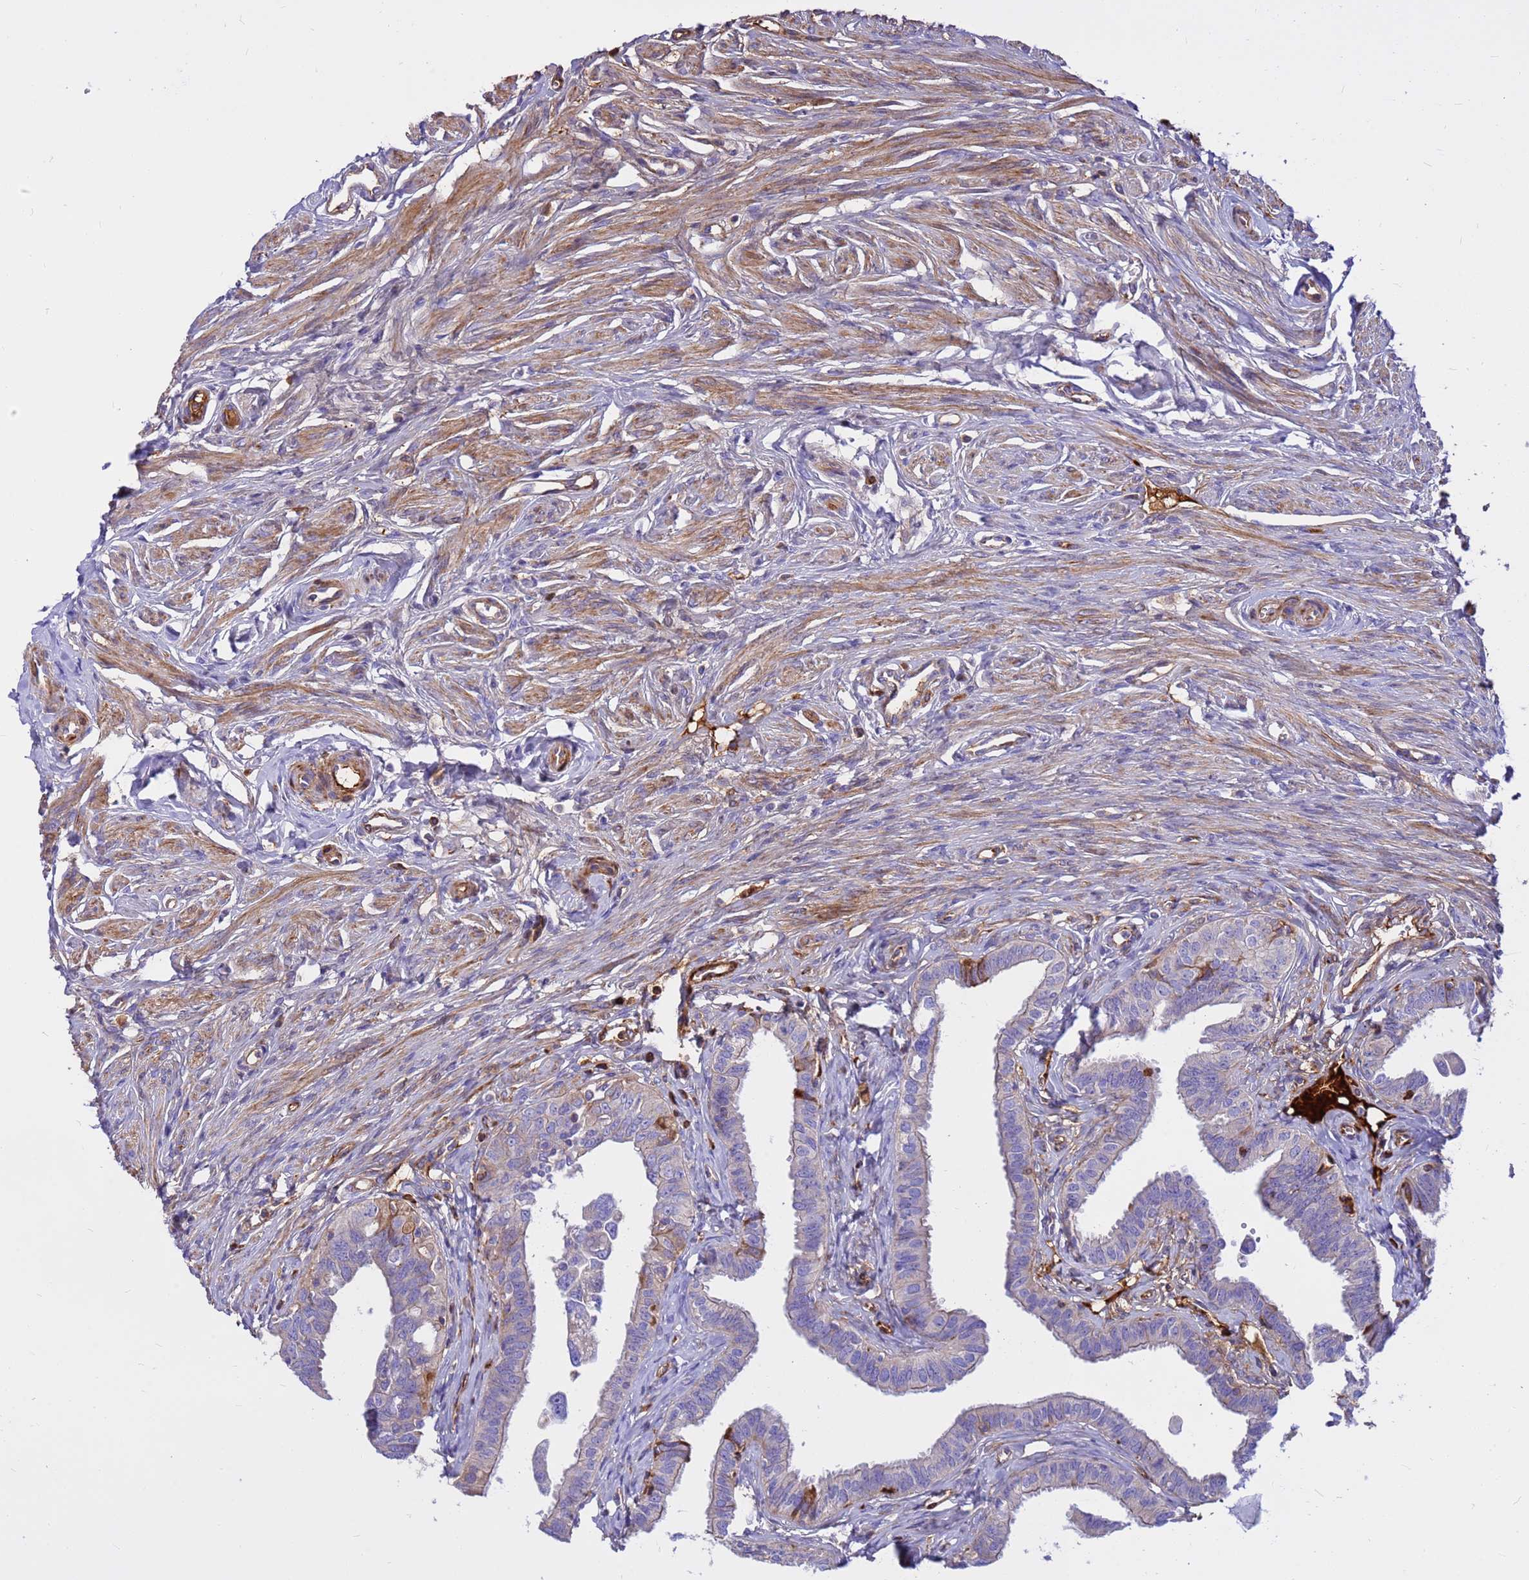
{"staining": {"intensity": "weak", "quantity": "<25%", "location": "cytoplasmic/membranous"}, "tissue": "fallopian tube", "cell_type": "Glandular cells", "image_type": "normal", "snomed": [{"axis": "morphology", "description": "Normal tissue, NOS"}, {"axis": "morphology", "description": "Carcinoma, NOS"}, {"axis": "topography", "description": "Fallopian tube"}, {"axis": "topography", "description": "Ovary"}], "caption": "Immunohistochemistry micrograph of benign human fallopian tube stained for a protein (brown), which exhibits no positivity in glandular cells.", "gene": "CRHBP", "patient": {"sex": "female", "age": 59}}